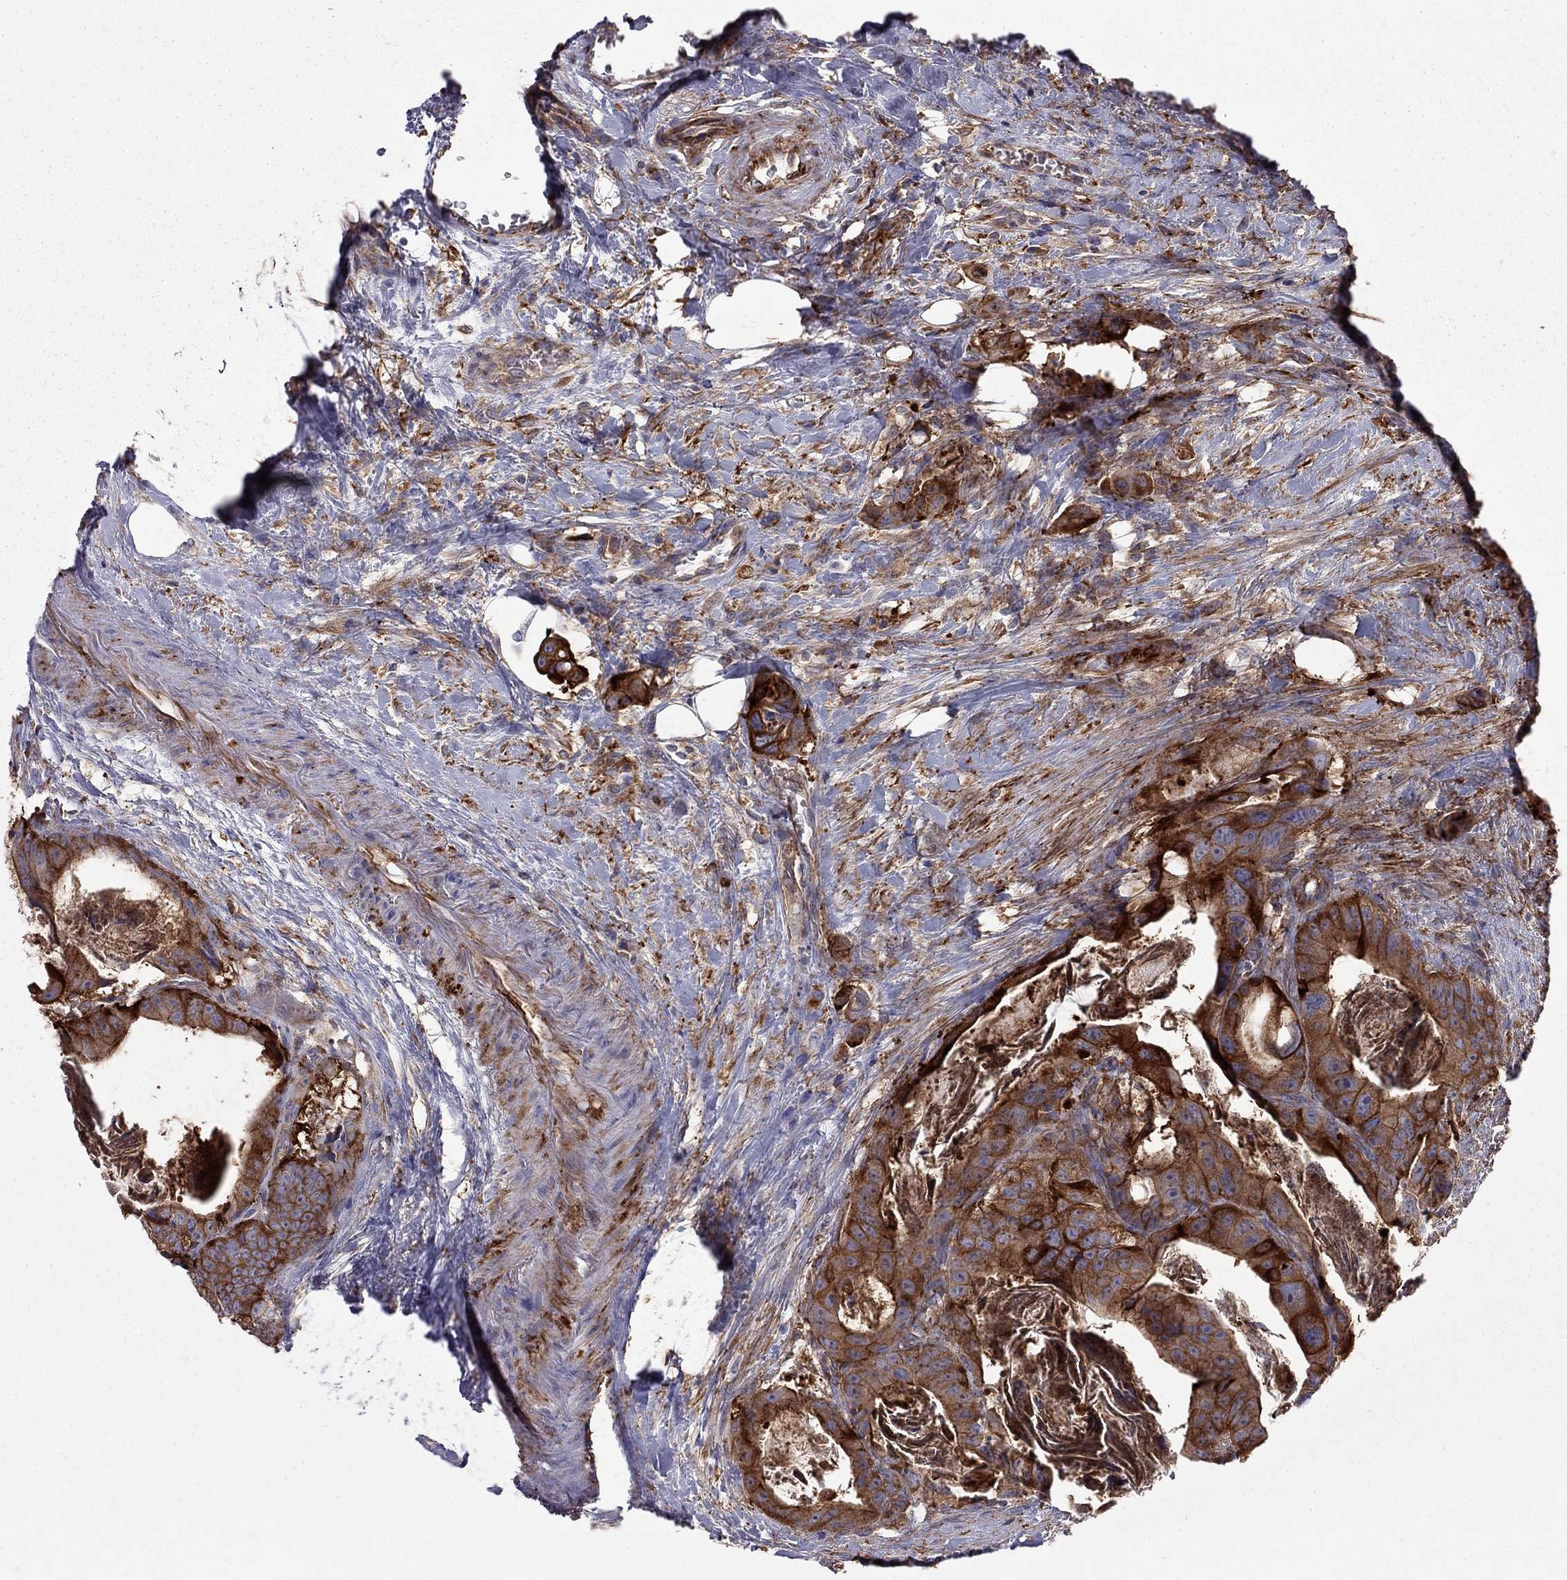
{"staining": {"intensity": "strong", "quantity": ">75%", "location": "cytoplasmic/membranous"}, "tissue": "colorectal cancer", "cell_type": "Tumor cells", "image_type": "cancer", "snomed": [{"axis": "morphology", "description": "Adenocarcinoma, NOS"}, {"axis": "topography", "description": "Rectum"}], "caption": "A brown stain highlights strong cytoplasmic/membranous expression of a protein in human adenocarcinoma (colorectal) tumor cells.", "gene": "EIF4E3", "patient": {"sex": "male", "age": 64}}